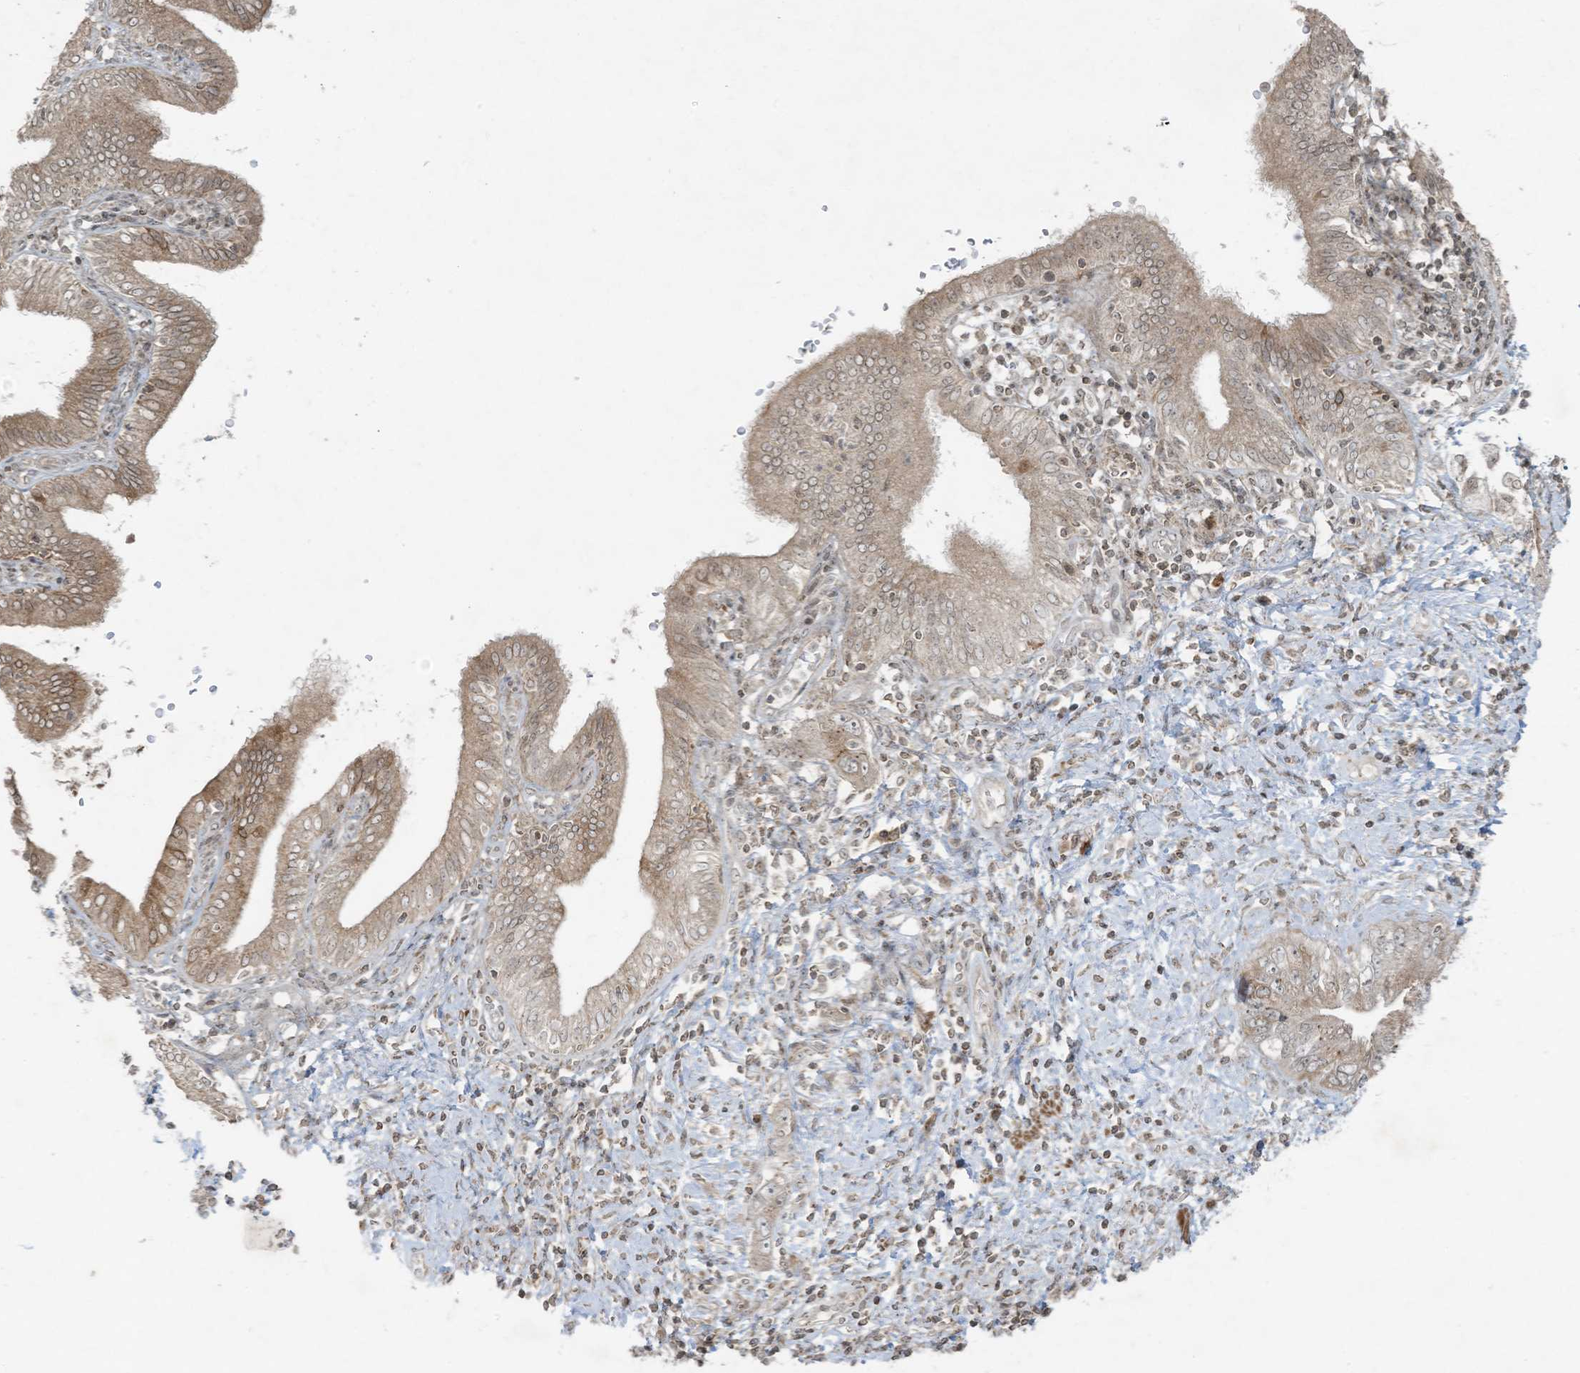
{"staining": {"intensity": "weak", "quantity": "25%-75%", "location": "cytoplasmic/membranous"}, "tissue": "pancreatic cancer", "cell_type": "Tumor cells", "image_type": "cancer", "snomed": [{"axis": "morphology", "description": "Adenocarcinoma, NOS"}, {"axis": "topography", "description": "Pancreas"}], "caption": "Immunohistochemistry staining of pancreatic cancer, which exhibits low levels of weak cytoplasmic/membranous expression in approximately 25%-75% of tumor cells indicating weak cytoplasmic/membranous protein expression. The staining was performed using DAB (brown) for protein detection and nuclei were counterstained in hematoxylin (blue).", "gene": "ZNF263", "patient": {"sex": "female", "age": 73}}